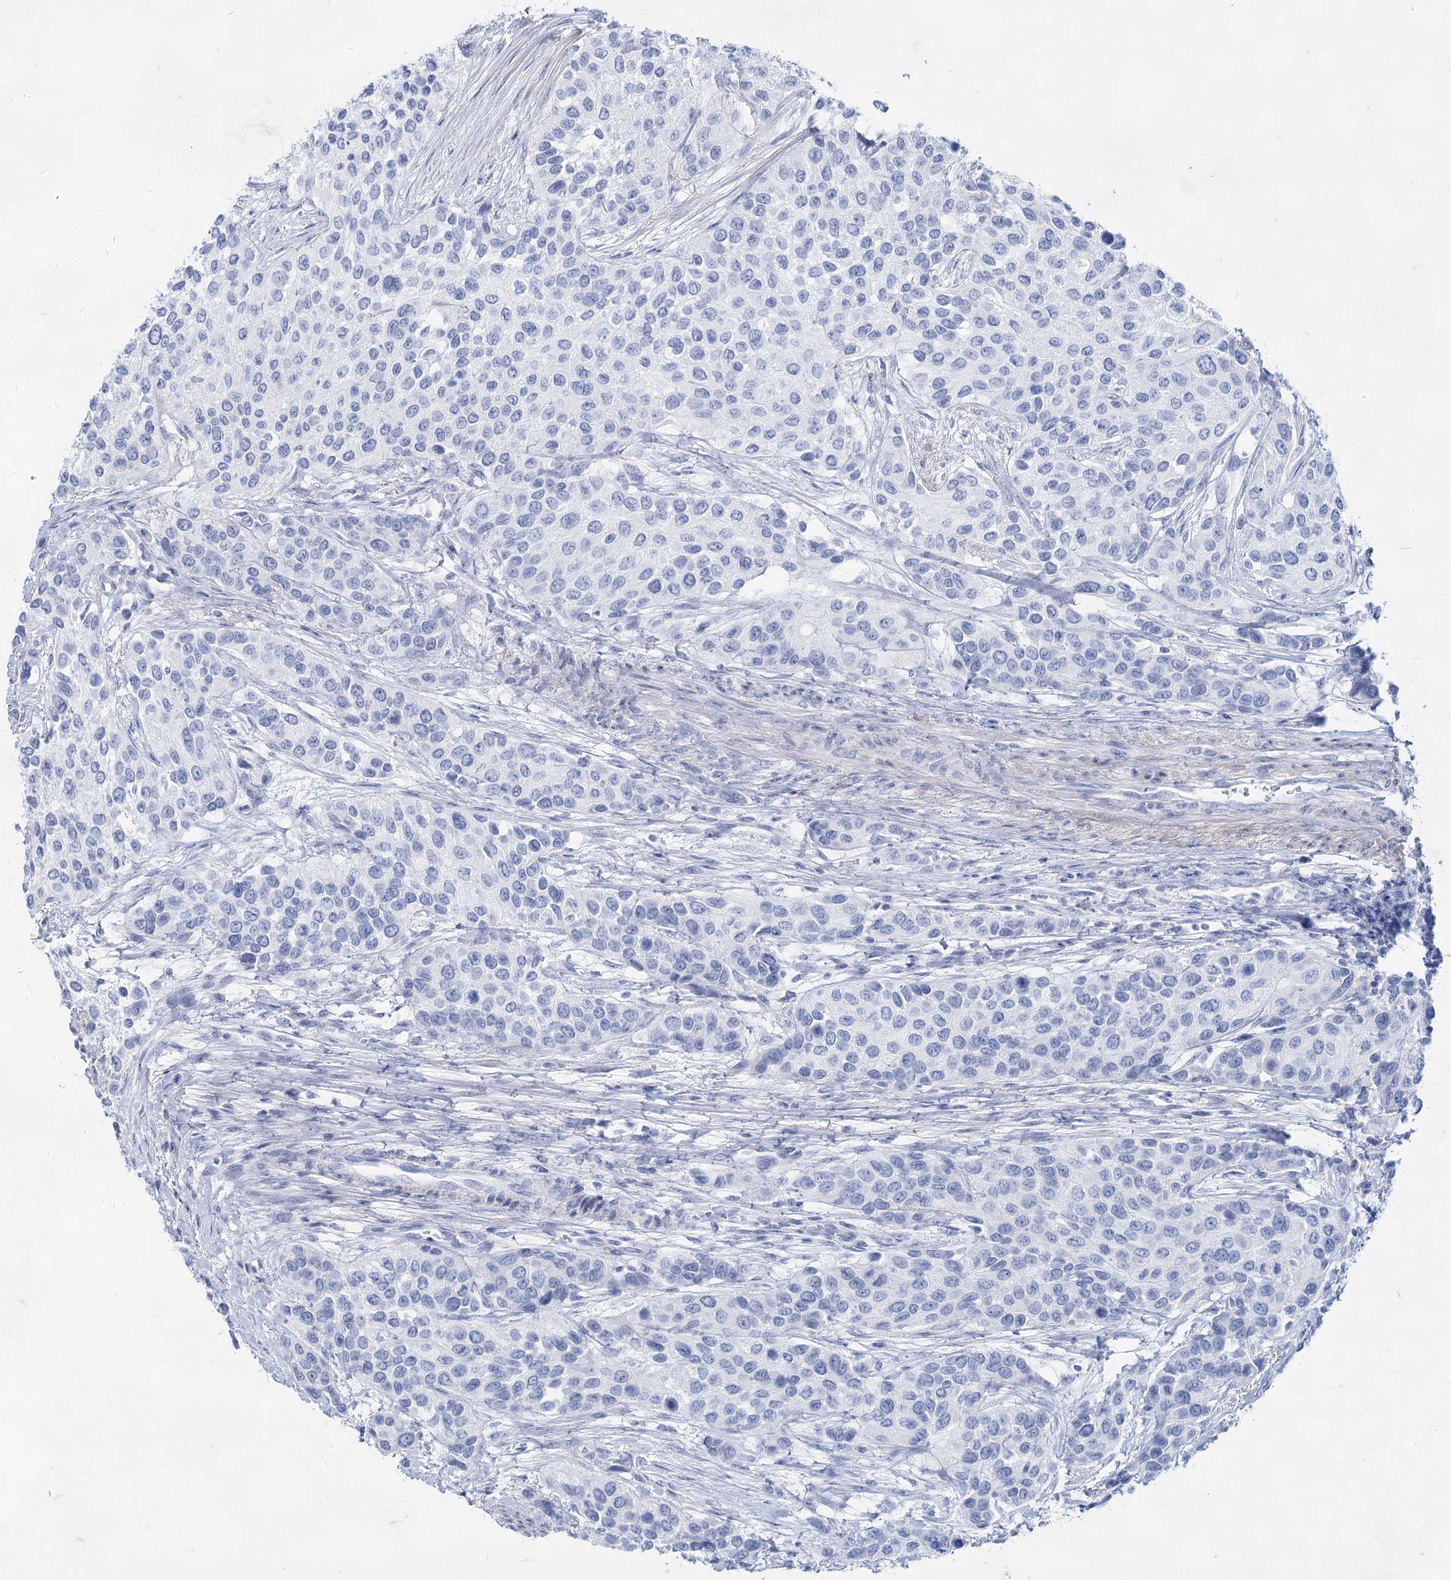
{"staining": {"intensity": "negative", "quantity": "none", "location": "none"}, "tissue": "urothelial cancer", "cell_type": "Tumor cells", "image_type": "cancer", "snomed": [{"axis": "morphology", "description": "Normal tissue, NOS"}, {"axis": "morphology", "description": "Urothelial carcinoma, High grade"}, {"axis": "topography", "description": "Vascular tissue"}, {"axis": "topography", "description": "Urinary bladder"}], "caption": "The IHC histopathology image has no significant expression in tumor cells of high-grade urothelial carcinoma tissue. The staining is performed using DAB brown chromogen with nuclei counter-stained in using hematoxylin.", "gene": "ACRV1", "patient": {"sex": "female", "age": 56}}